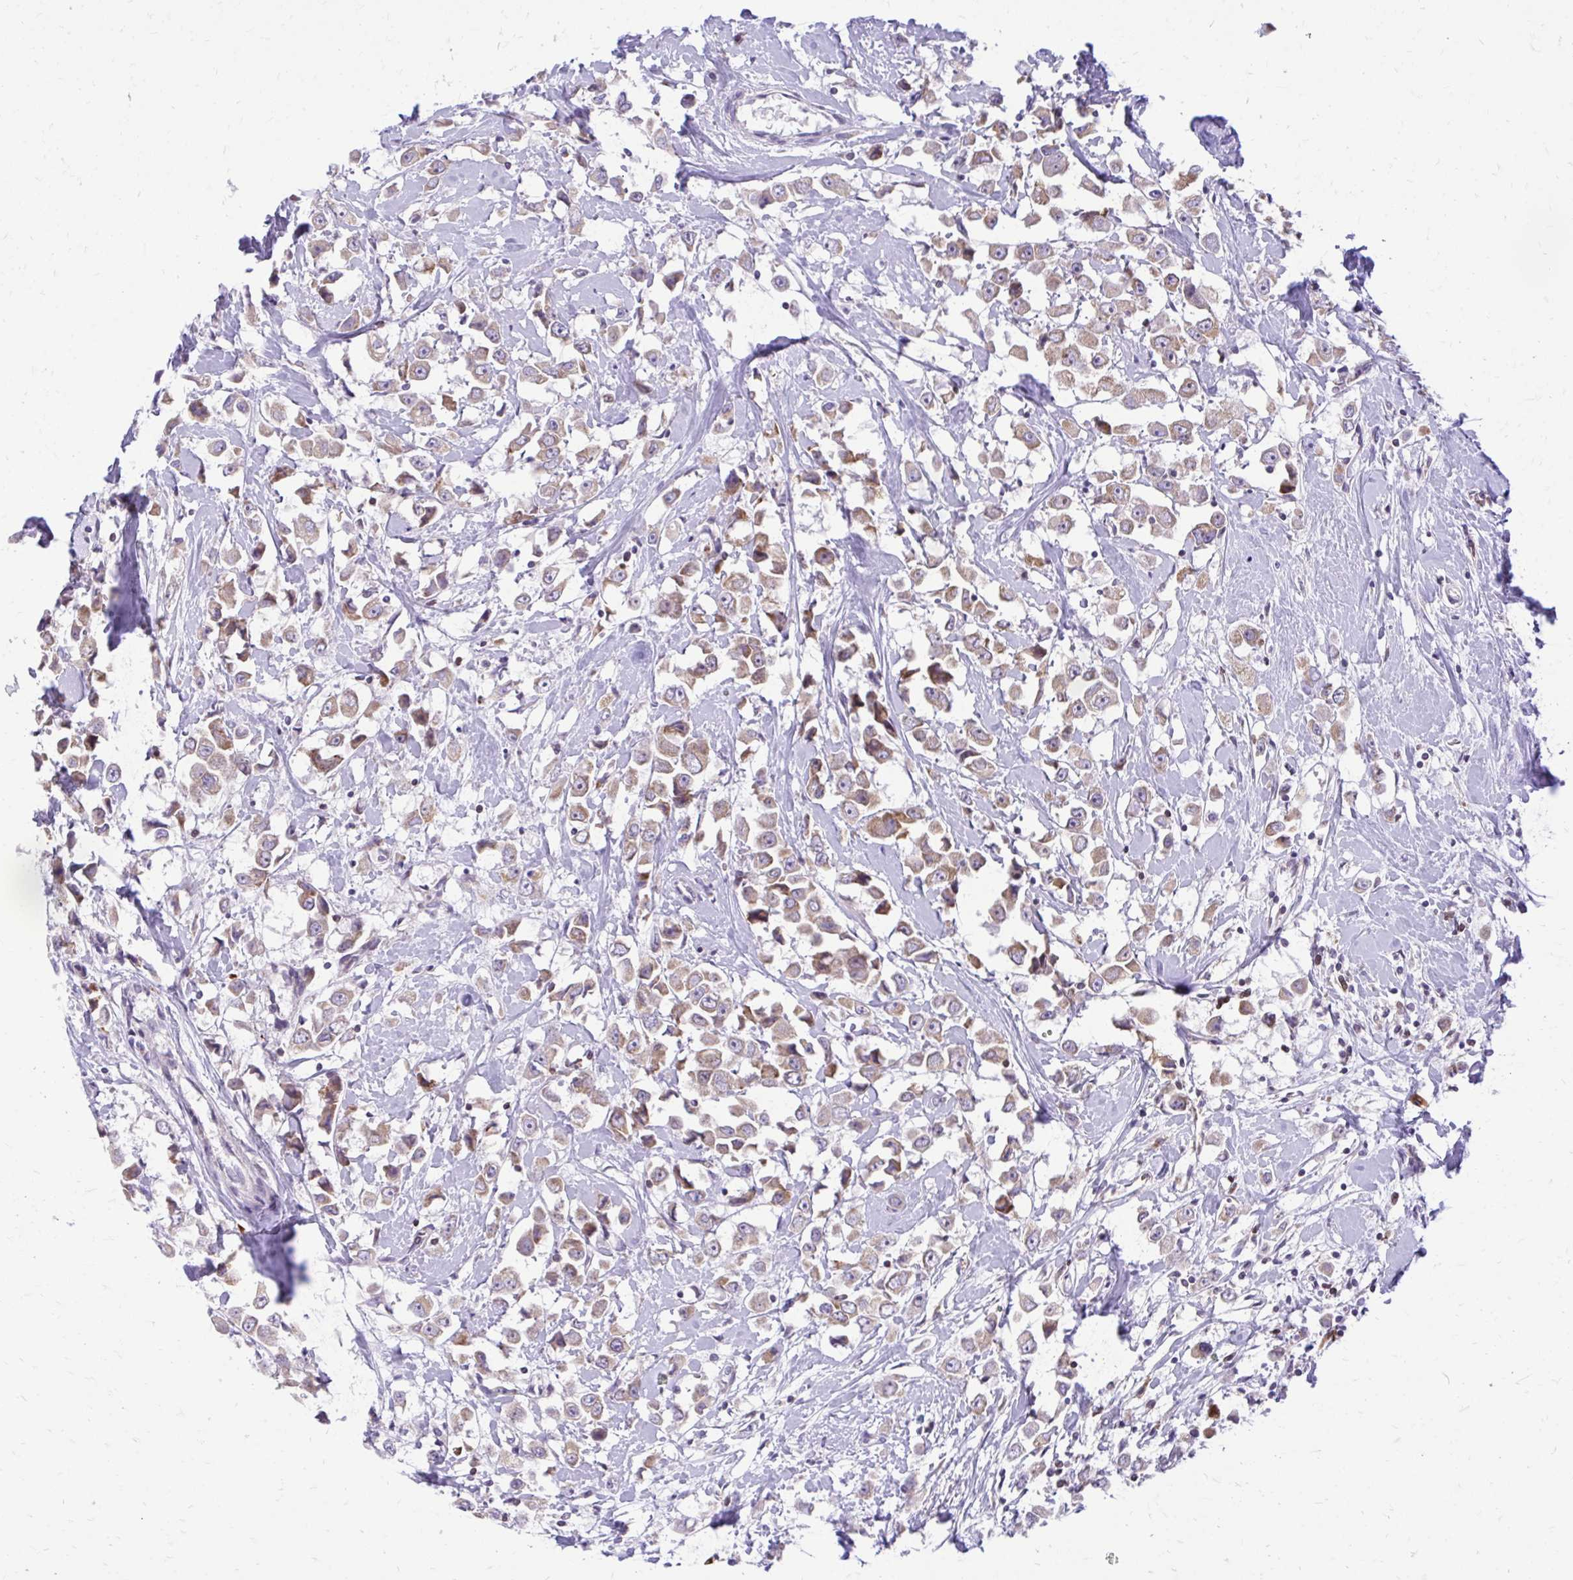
{"staining": {"intensity": "weak", "quantity": ">75%", "location": "cytoplasmic/membranous"}, "tissue": "breast cancer", "cell_type": "Tumor cells", "image_type": "cancer", "snomed": [{"axis": "morphology", "description": "Duct carcinoma"}, {"axis": "topography", "description": "Breast"}], "caption": "Immunohistochemical staining of breast cancer (infiltrating ductal carcinoma) displays low levels of weak cytoplasmic/membranous expression in about >75% of tumor cells.", "gene": "RPS6KA2", "patient": {"sex": "female", "age": 61}}